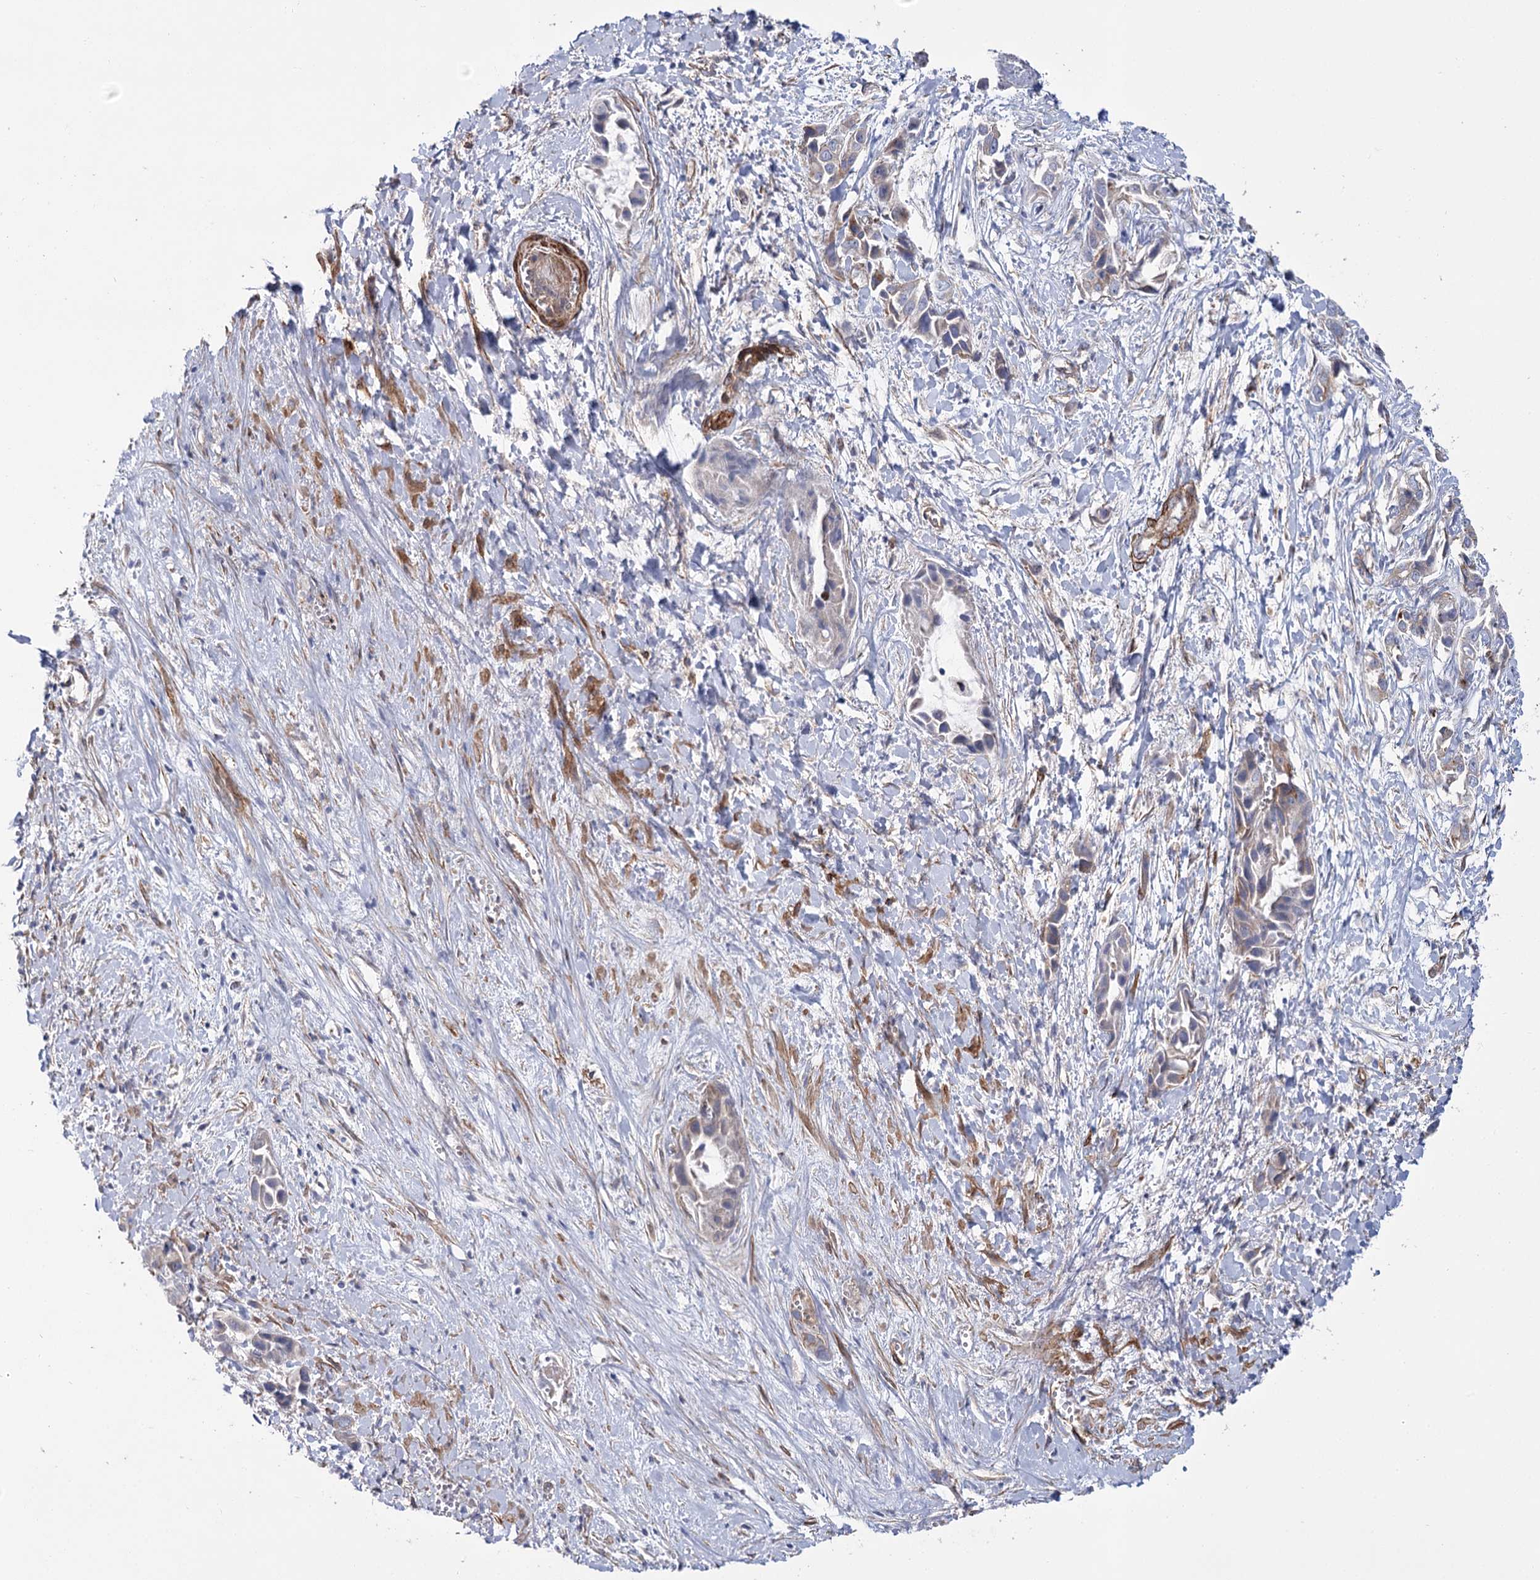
{"staining": {"intensity": "negative", "quantity": "none", "location": "none"}, "tissue": "liver cancer", "cell_type": "Tumor cells", "image_type": "cancer", "snomed": [{"axis": "morphology", "description": "Cholangiocarcinoma"}, {"axis": "topography", "description": "Liver"}], "caption": "Image shows no significant protein expression in tumor cells of cholangiocarcinoma (liver).", "gene": "TMEM164", "patient": {"sex": "female", "age": 52}}